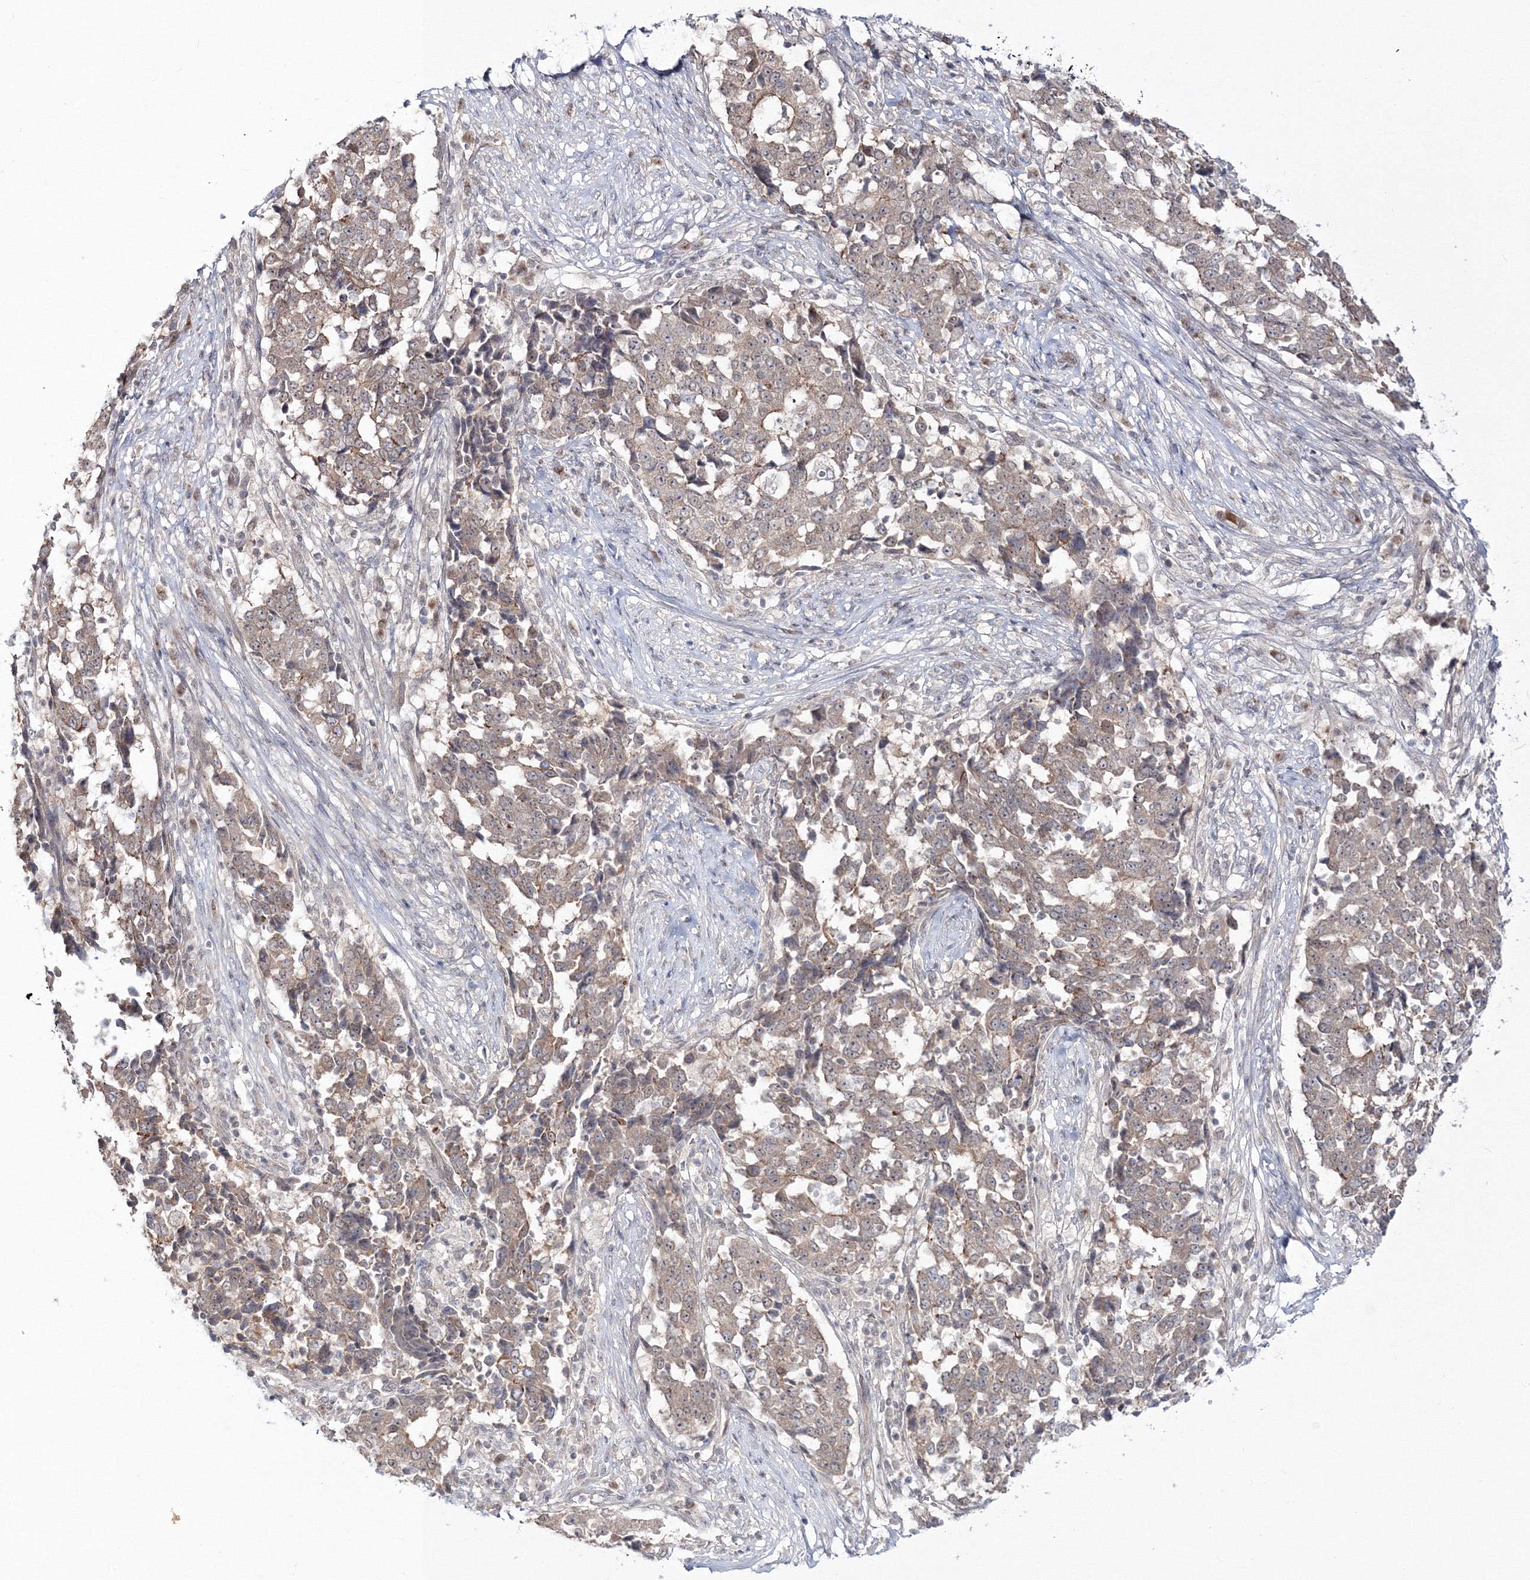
{"staining": {"intensity": "weak", "quantity": ">75%", "location": "cytoplasmic/membranous"}, "tissue": "stomach cancer", "cell_type": "Tumor cells", "image_type": "cancer", "snomed": [{"axis": "morphology", "description": "Adenocarcinoma, NOS"}, {"axis": "topography", "description": "Stomach"}], "caption": "An immunohistochemistry (IHC) histopathology image of neoplastic tissue is shown. Protein staining in brown labels weak cytoplasmic/membranous positivity in stomach adenocarcinoma within tumor cells.", "gene": "ZFAND6", "patient": {"sex": "male", "age": 59}}